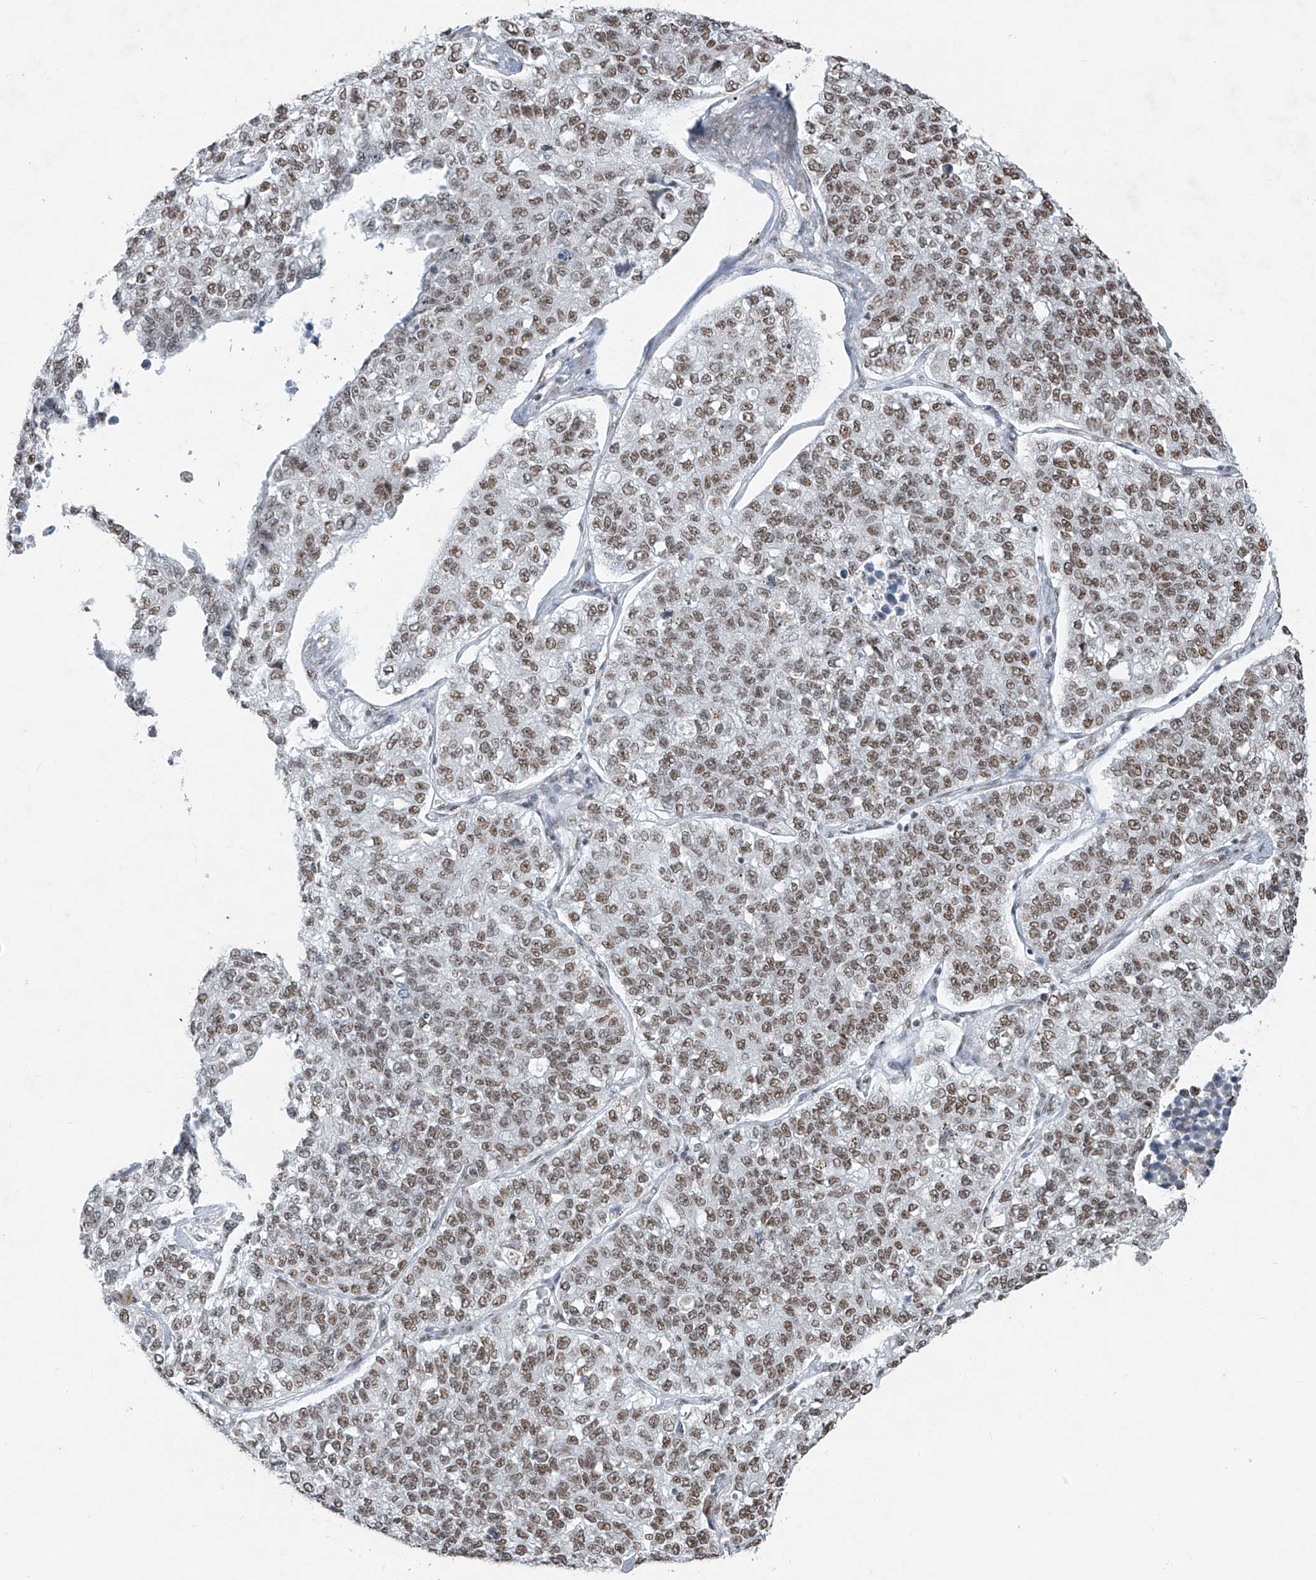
{"staining": {"intensity": "moderate", "quantity": ">75%", "location": "nuclear"}, "tissue": "lung cancer", "cell_type": "Tumor cells", "image_type": "cancer", "snomed": [{"axis": "morphology", "description": "Adenocarcinoma, NOS"}, {"axis": "topography", "description": "Lung"}], "caption": "Immunohistochemical staining of lung adenocarcinoma reveals moderate nuclear protein positivity in approximately >75% of tumor cells. (IHC, brightfield microscopy, high magnification).", "gene": "TFEC", "patient": {"sex": "male", "age": 49}}